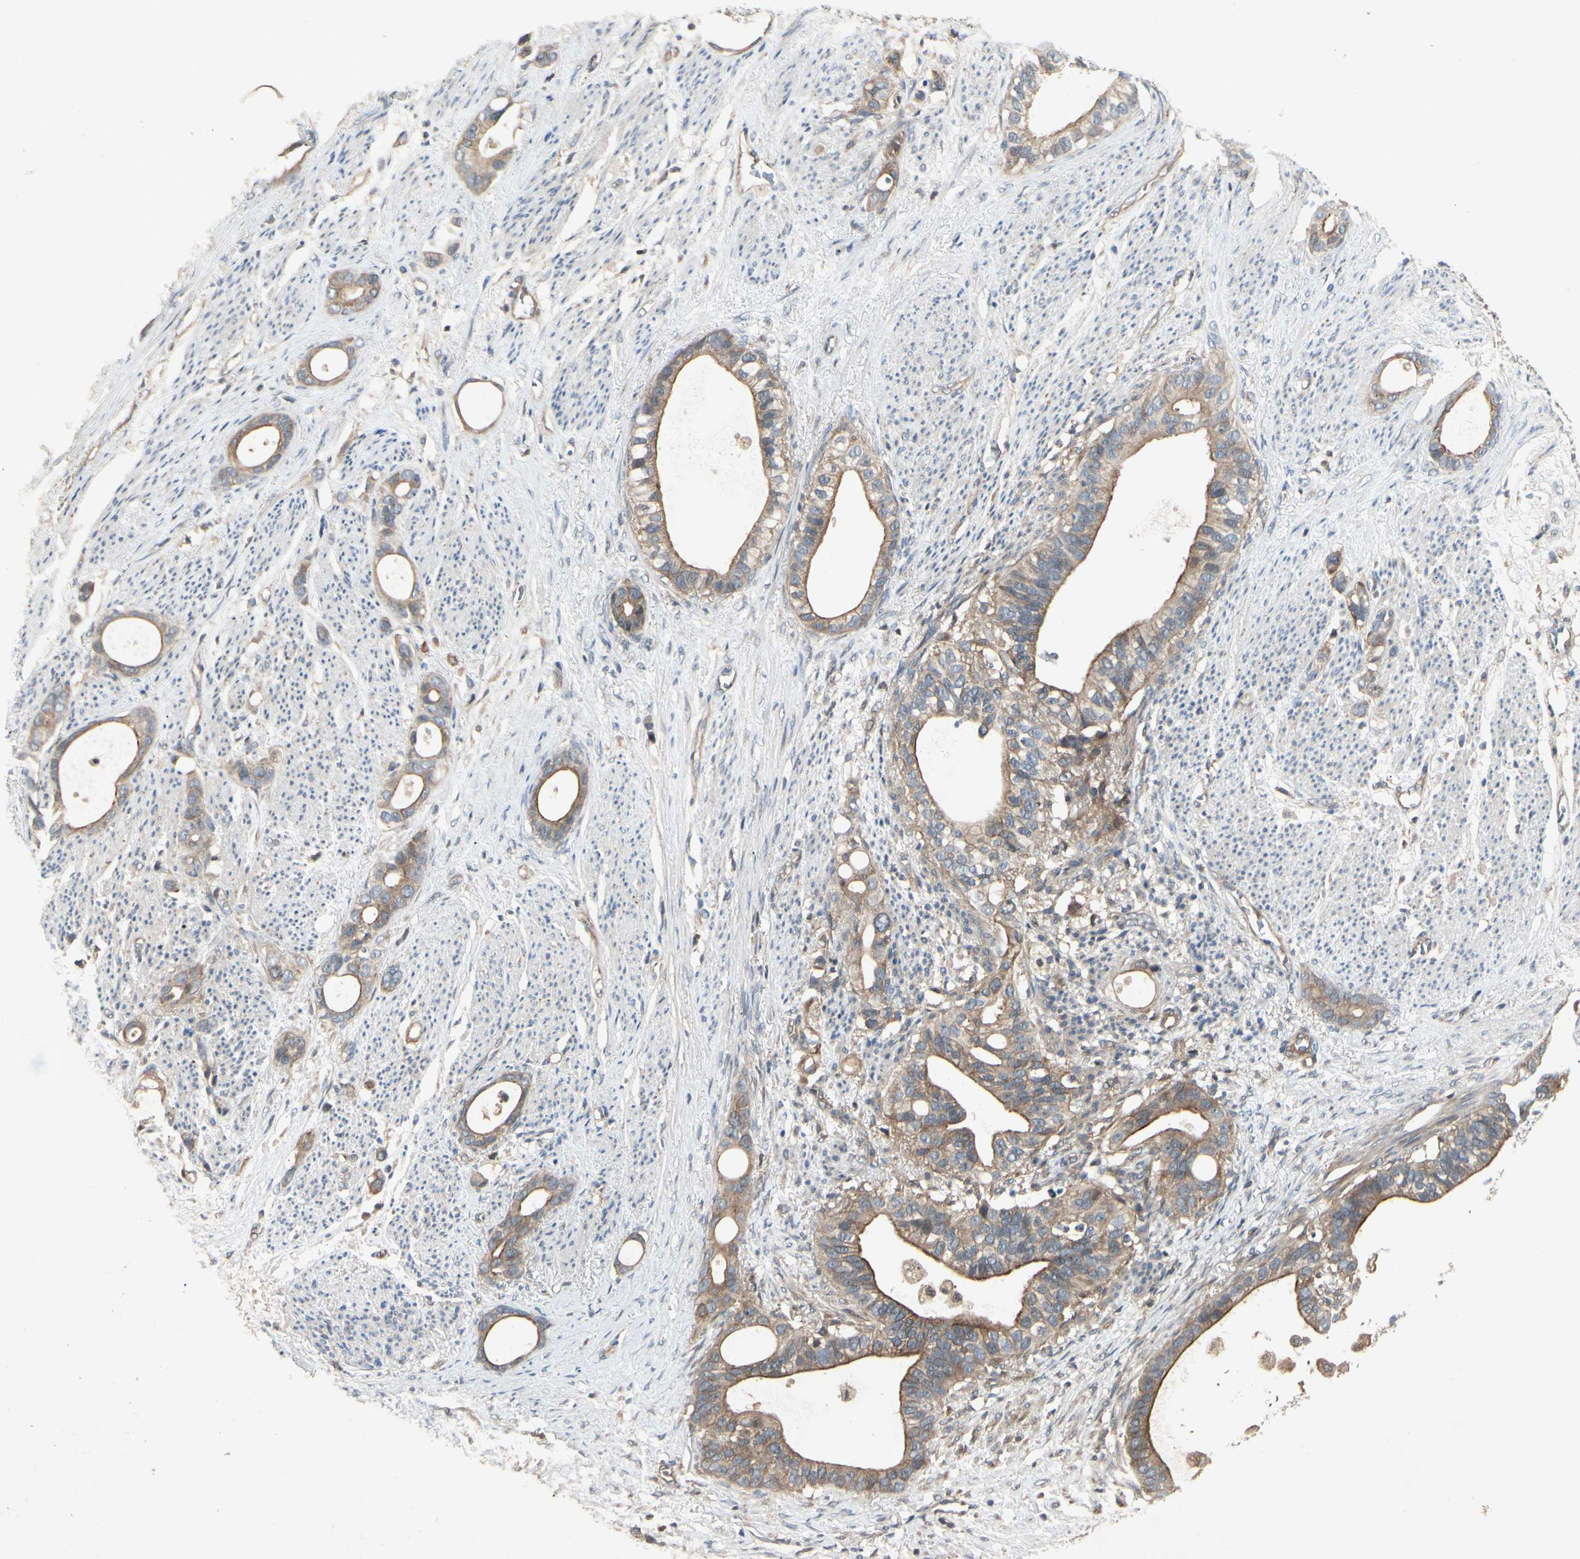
{"staining": {"intensity": "moderate", "quantity": ">75%", "location": "cytoplasmic/membranous"}, "tissue": "stomach cancer", "cell_type": "Tumor cells", "image_type": "cancer", "snomed": [{"axis": "morphology", "description": "Adenocarcinoma, NOS"}, {"axis": "topography", "description": "Stomach"}], "caption": "Stomach cancer (adenocarcinoma) was stained to show a protein in brown. There is medium levels of moderate cytoplasmic/membranous staining in approximately >75% of tumor cells. Nuclei are stained in blue.", "gene": "RNF14", "patient": {"sex": "female", "age": 75}}